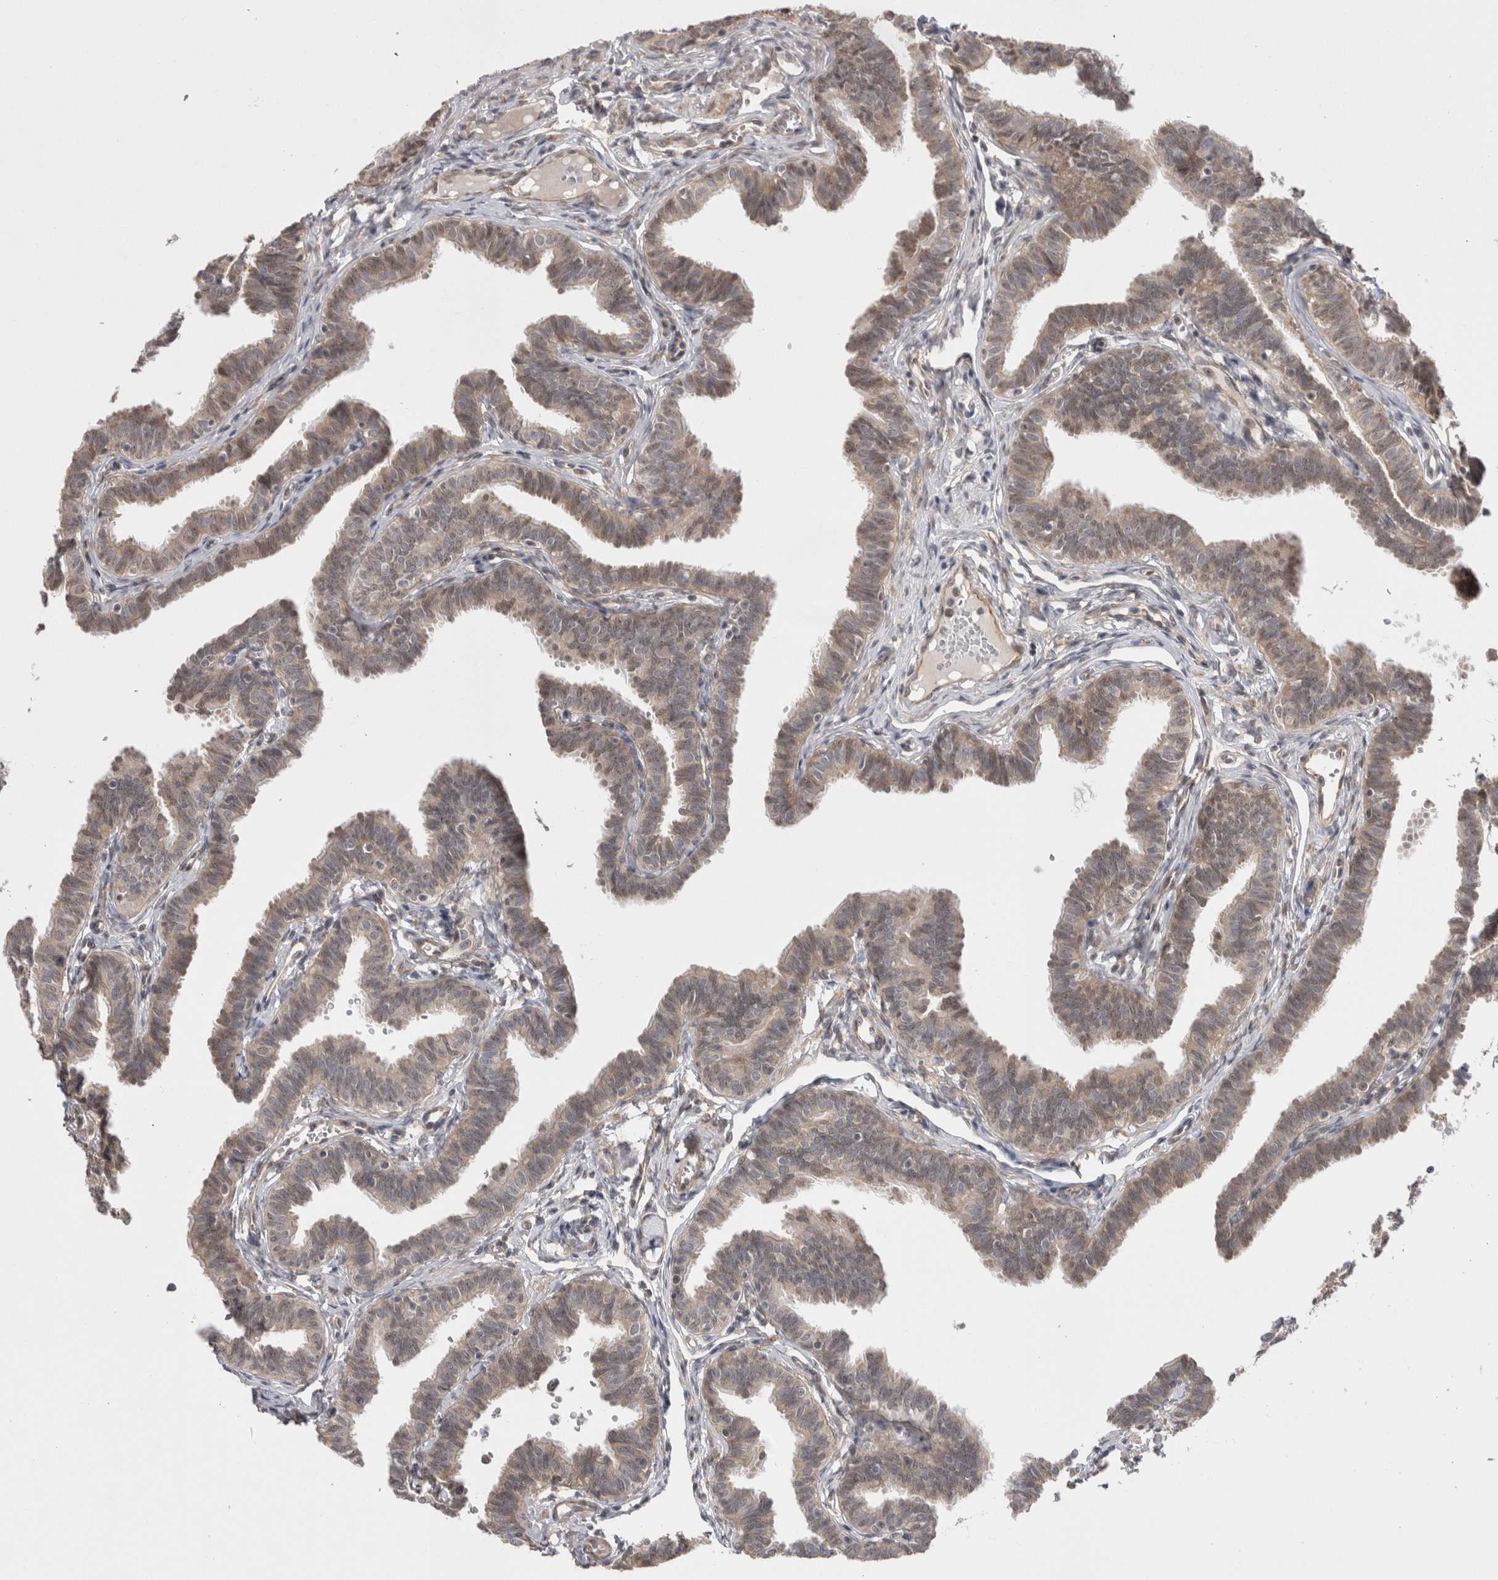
{"staining": {"intensity": "weak", "quantity": "25%-75%", "location": "cytoplasmic/membranous,nuclear"}, "tissue": "fallopian tube", "cell_type": "Glandular cells", "image_type": "normal", "snomed": [{"axis": "morphology", "description": "Normal tissue, NOS"}, {"axis": "topography", "description": "Fallopian tube"}, {"axis": "topography", "description": "Ovary"}], "caption": "The micrograph shows immunohistochemical staining of unremarkable fallopian tube. There is weak cytoplasmic/membranous,nuclear expression is present in about 25%-75% of glandular cells. (IHC, brightfield microscopy, high magnification).", "gene": "EXOSC4", "patient": {"sex": "female", "age": 23}}